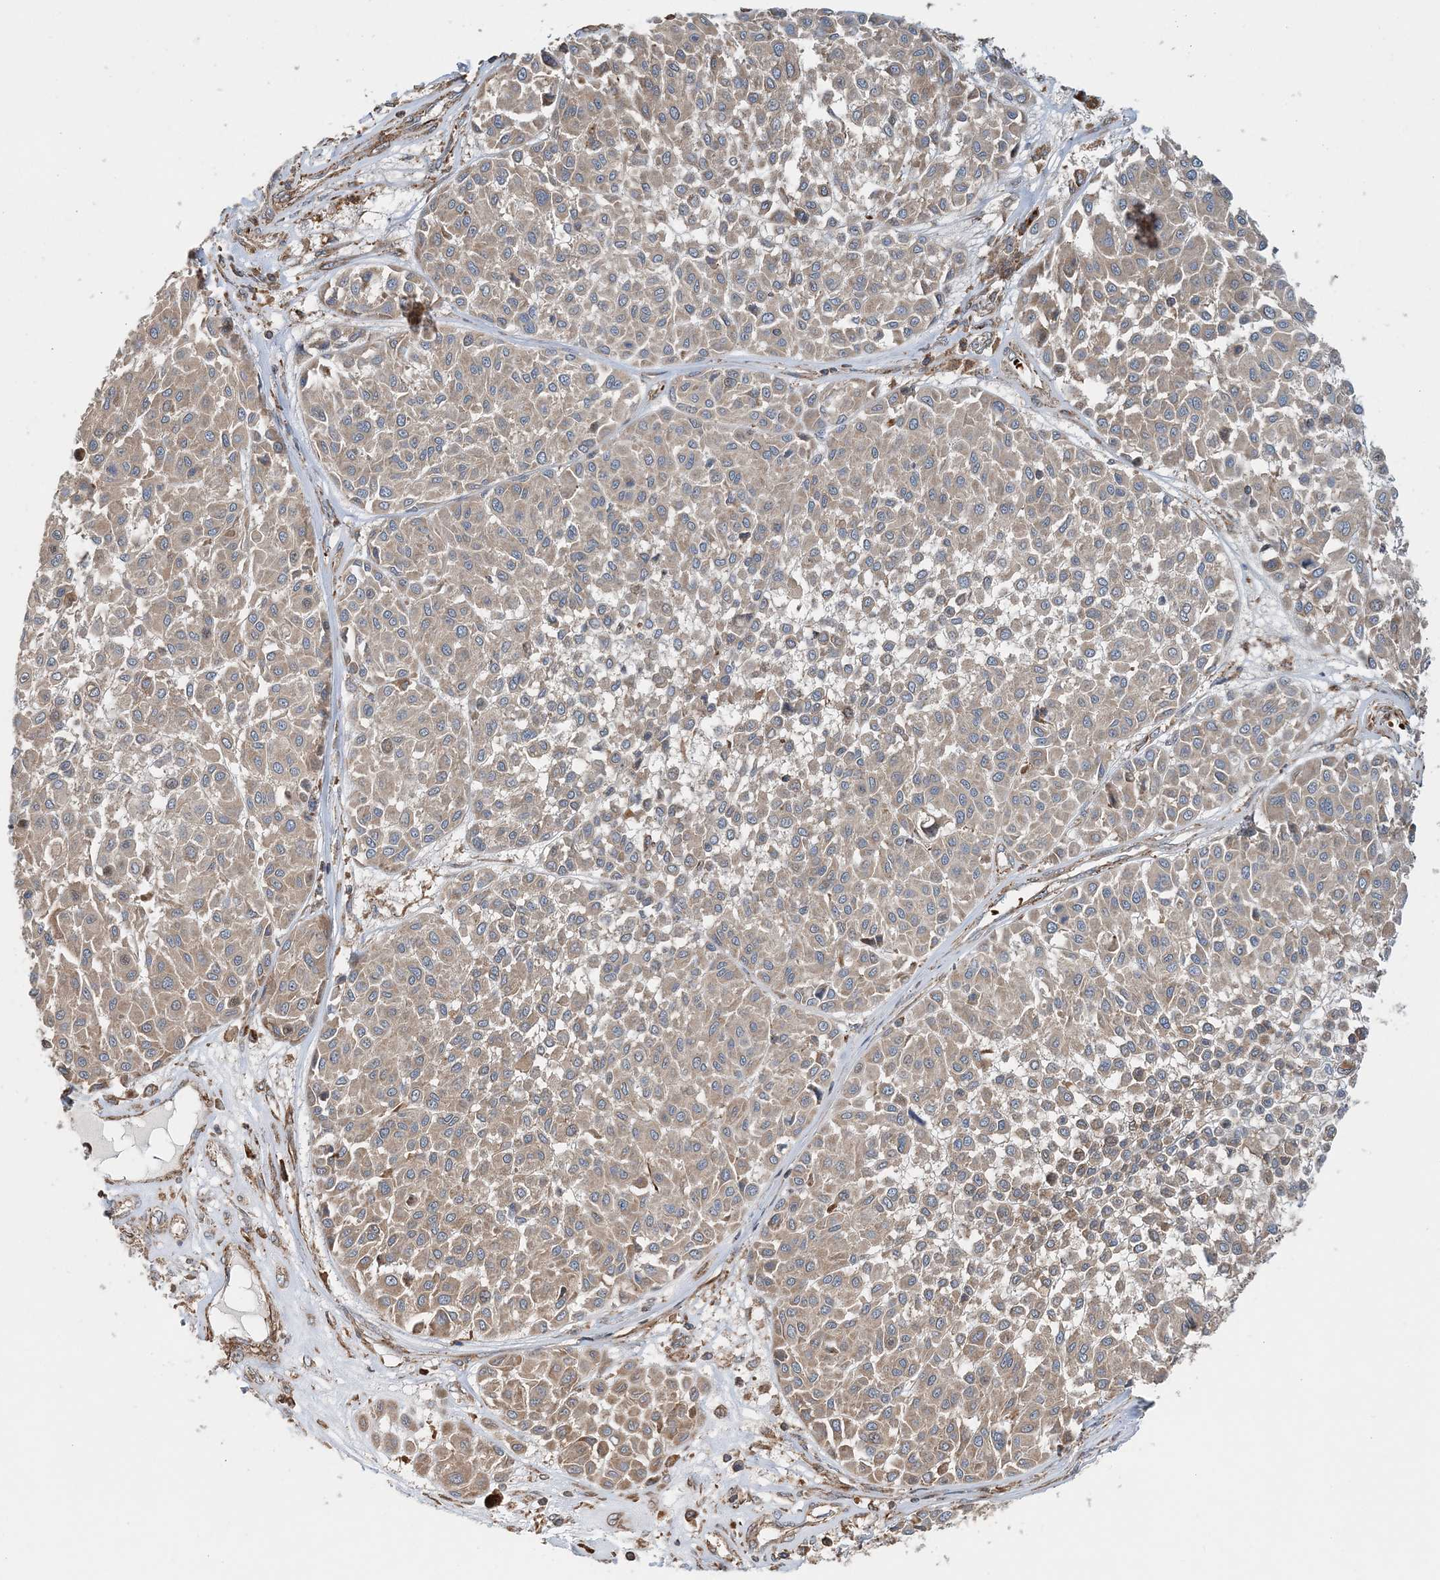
{"staining": {"intensity": "weak", "quantity": ">75%", "location": "cytoplasmic/membranous"}, "tissue": "melanoma", "cell_type": "Tumor cells", "image_type": "cancer", "snomed": [{"axis": "morphology", "description": "Malignant melanoma, Metastatic site"}, {"axis": "topography", "description": "Soft tissue"}], "caption": "Malignant melanoma (metastatic site) stained for a protein (brown) demonstrates weak cytoplasmic/membranous positive expression in approximately >75% of tumor cells.", "gene": "TTI1", "patient": {"sex": "male", "age": 41}}